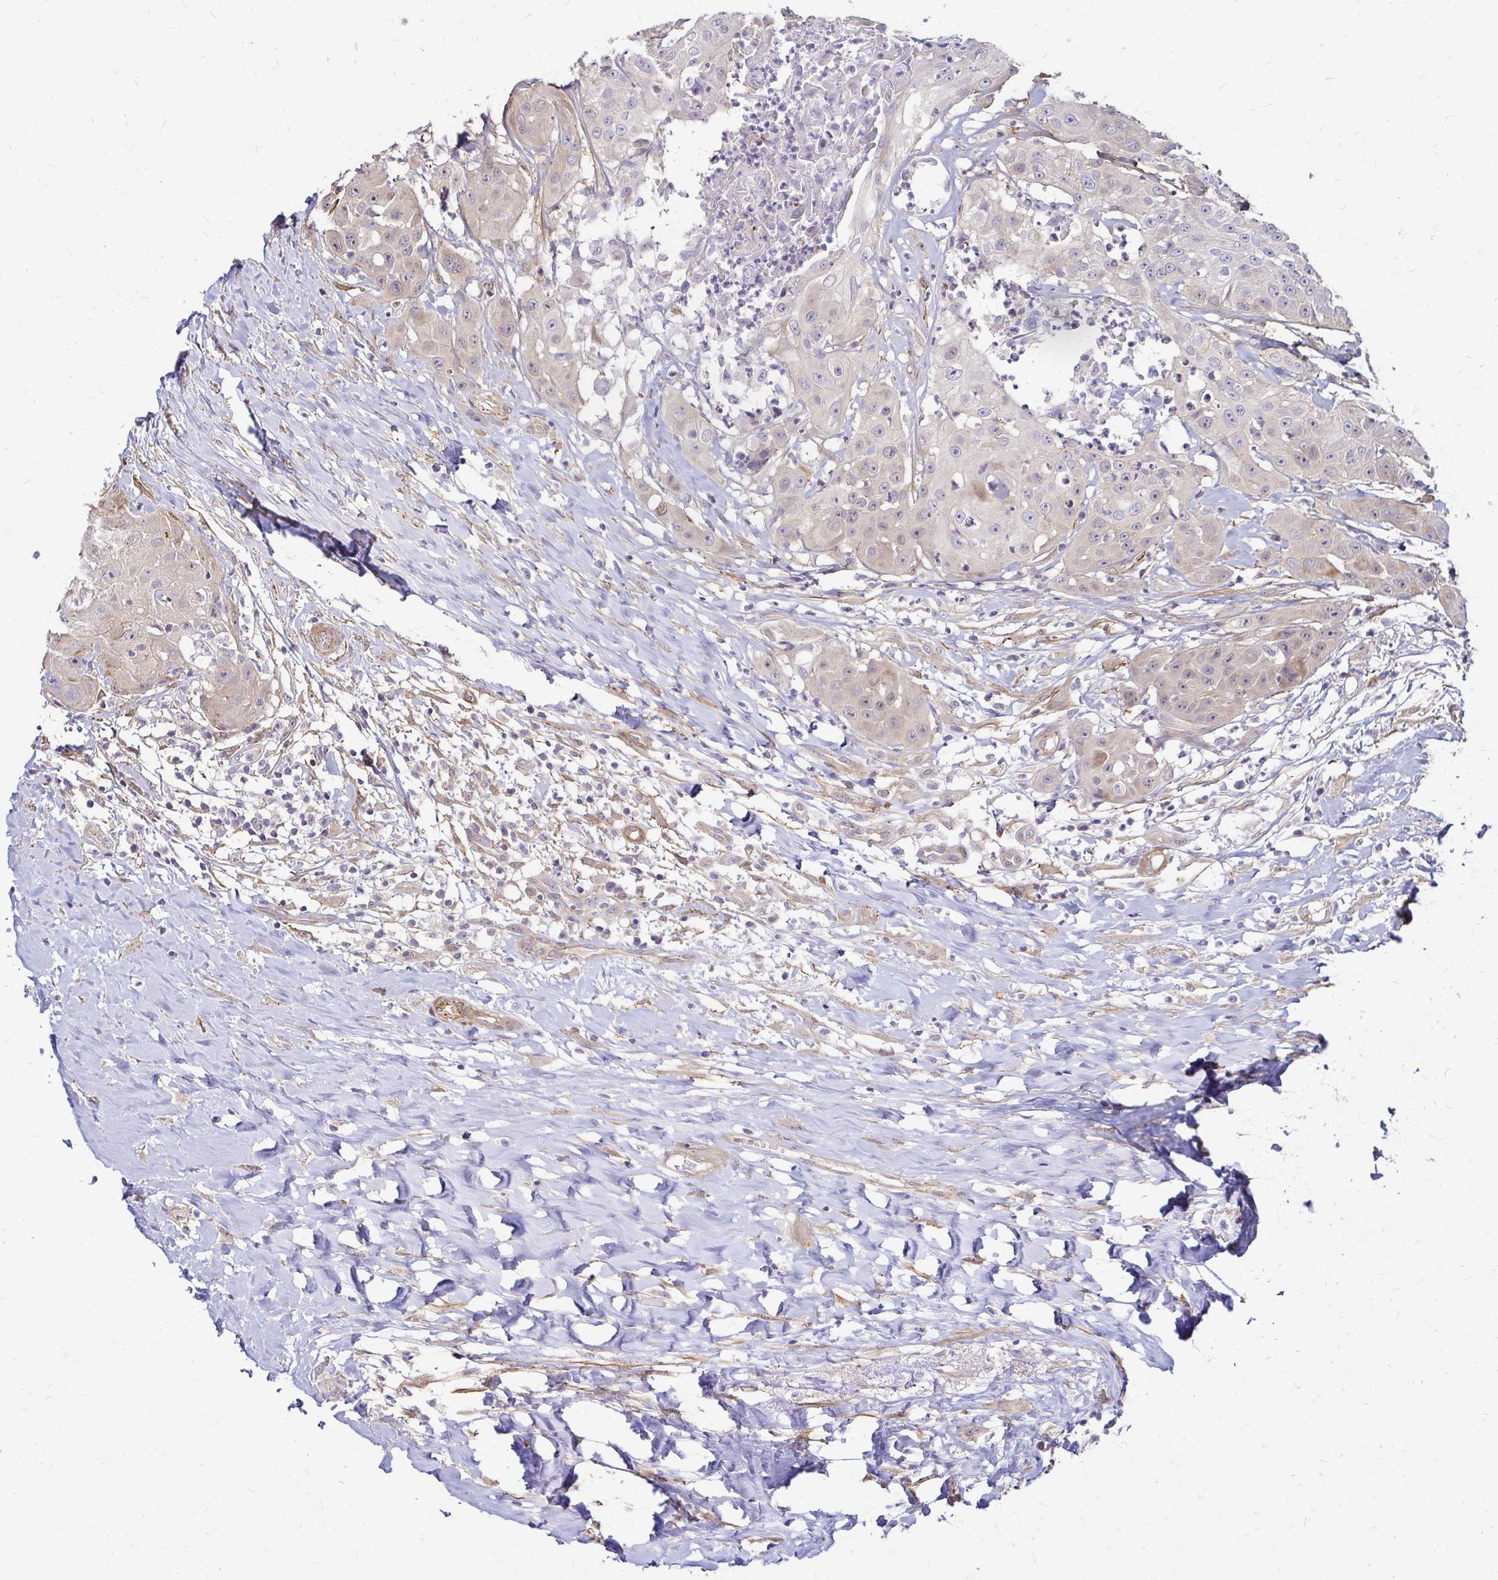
{"staining": {"intensity": "weak", "quantity": "<25%", "location": "cytoplasmic/membranous,nuclear"}, "tissue": "head and neck cancer", "cell_type": "Tumor cells", "image_type": "cancer", "snomed": [{"axis": "morphology", "description": "Squamous cell carcinoma, NOS"}, {"axis": "topography", "description": "Head-Neck"}], "caption": "Immunohistochemistry of human head and neck cancer displays no positivity in tumor cells.", "gene": "YAP1", "patient": {"sex": "male", "age": 83}}